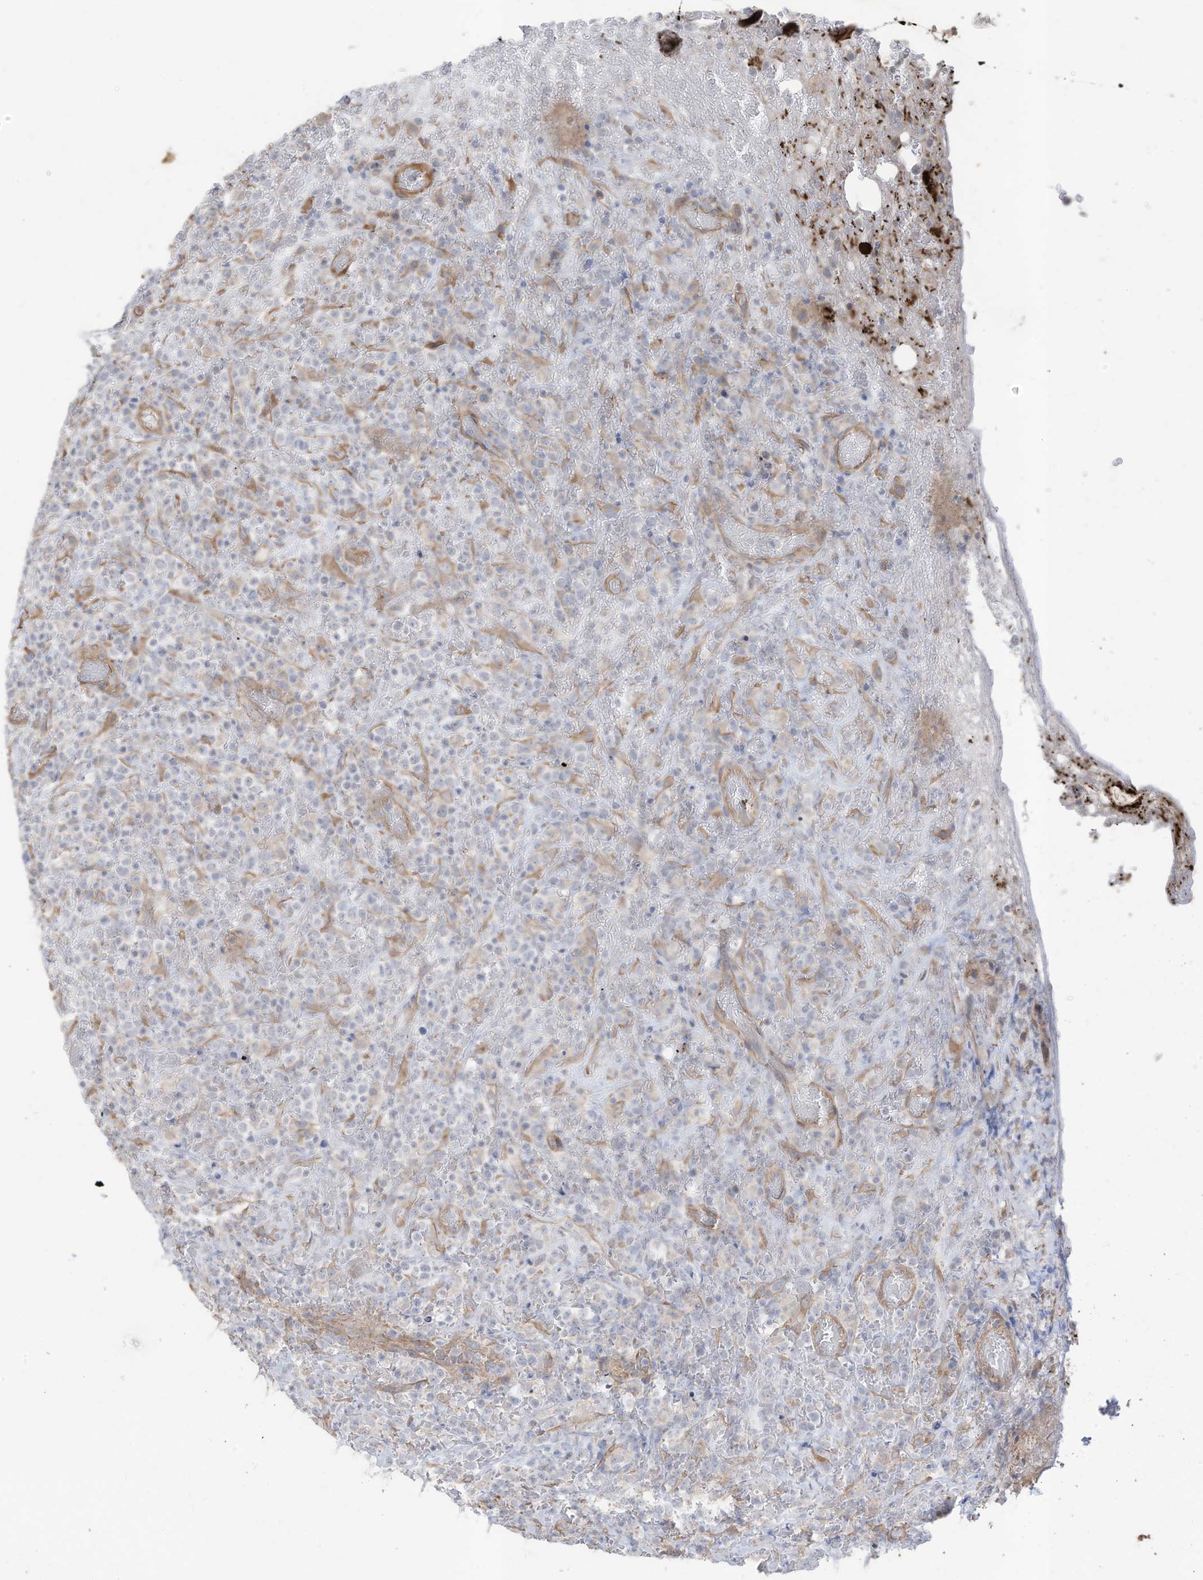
{"staining": {"intensity": "negative", "quantity": "none", "location": "none"}, "tissue": "lymphoma", "cell_type": "Tumor cells", "image_type": "cancer", "snomed": [{"axis": "morphology", "description": "Malignant lymphoma, non-Hodgkin's type, High grade"}, {"axis": "topography", "description": "Colon"}], "caption": "The photomicrograph exhibits no staining of tumor cells in high-grade malignant lymphoma, non-Hodgkin's type. Nuclei are stained in blue.", "gene": "SLC17A7", "patient": {"sex": "female", "age": 53}}